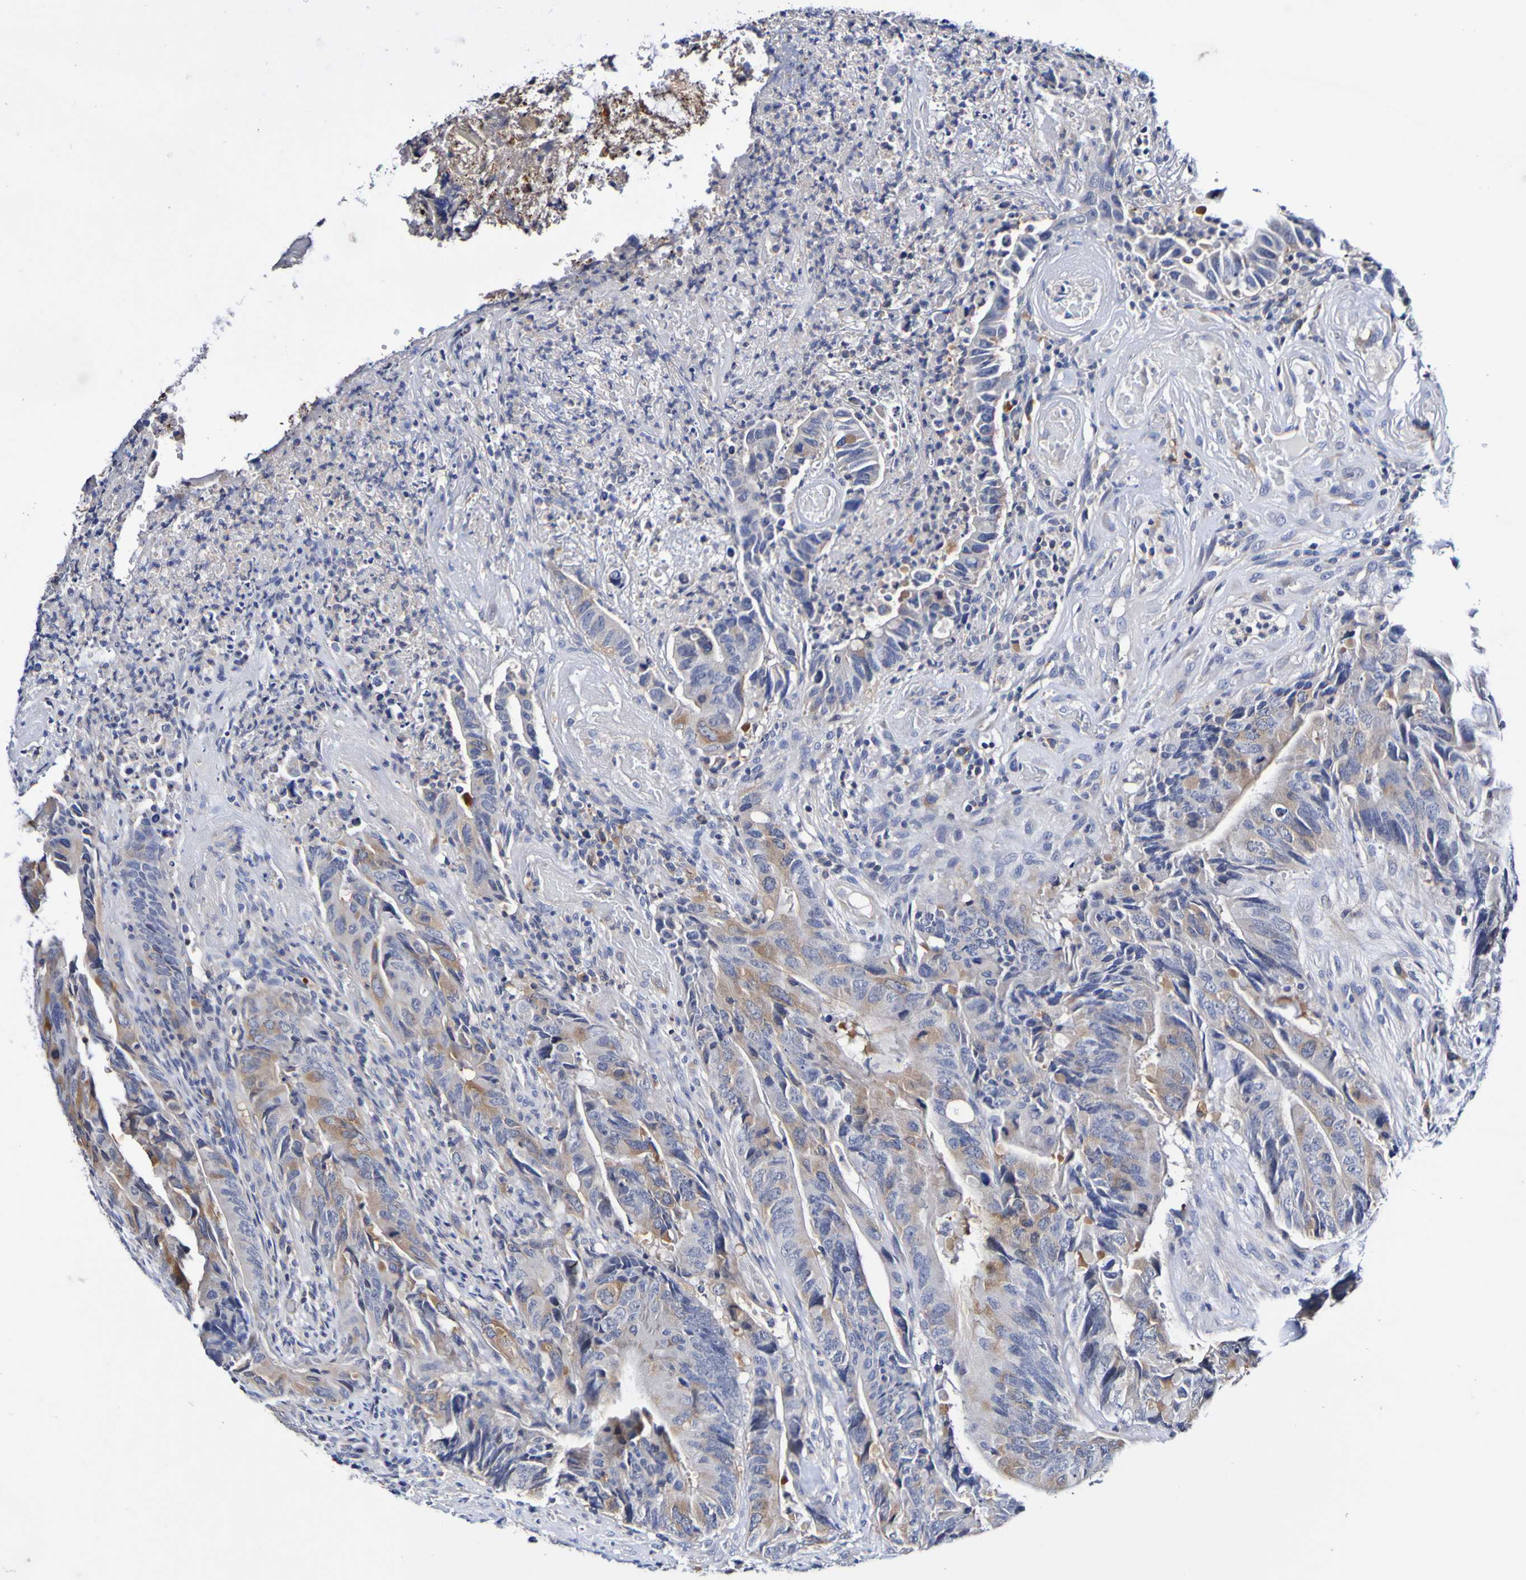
{"staining": {"intensity": "weak", "quantity": "25%-75%", "location": "cytoplasmic/membranous"}, "tissue": "colorectal cancer", "cell_type": "Tumor cells", "image_type": "cancer", "snomed": [{"axis": "morphology", "description": "Normal tissue, NOS"}, {"axis": "morphology", "description": "Adenocarcinoma, NOS"}, {"axis": "topography", "description": "Colon"}], "caption": "Colorectal adenocarcinoma was stained to show a protein in brown. There is low levels of weak cytoplasmic/membranous staining in approximately 25%-75% of tumor cells. Immunohistochemistry stains the protein of interest in brown and the nuclei are stained blue.", "gene": "ACVR1C", "patient": {"sex": "male", "age": 56}}